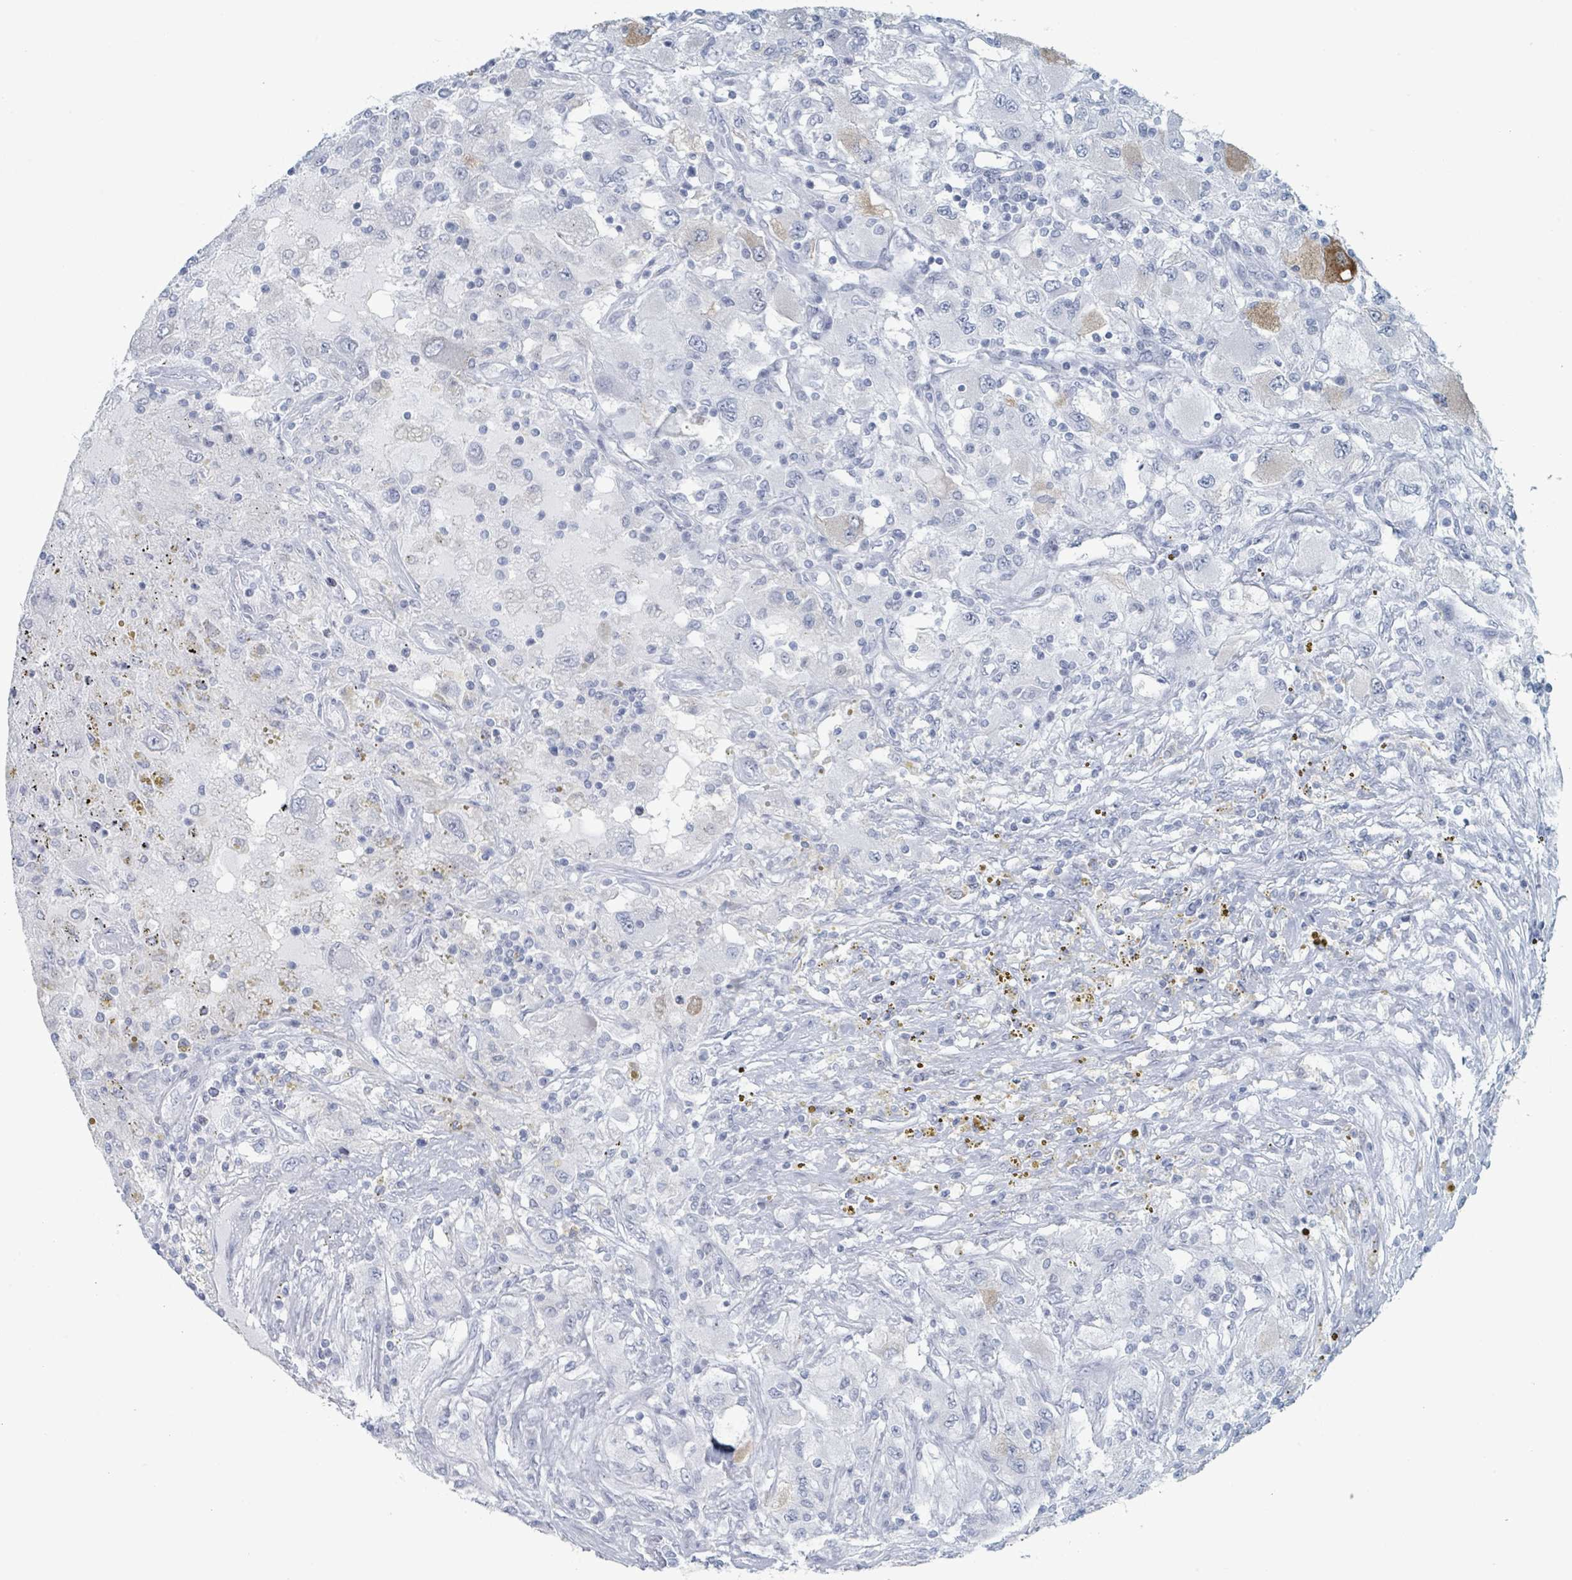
{"staining": {"intensity": "strong", "quantity": "<25%", "location": "cytoplasmic/membranous"}, "tissue": "renal cancer", "cell_type": "Tumor cells", "image_type": "cancer", "snomed": [{"axis": "morphology", "description": "Adenocarcinoma, NOS"}, {"axis": "topography", "description": "Kidney"}], "caption": "This image displays renal cancer stained with immunohistochemistry (IHC) to label a protein in brown. The cytoplasmic/membranous of tumor cells show strong positivity for the protein. Nuclei are counter-stained blue.", "gene": "GPR15LG", "patient": {"sex": "female", "age": 67}}